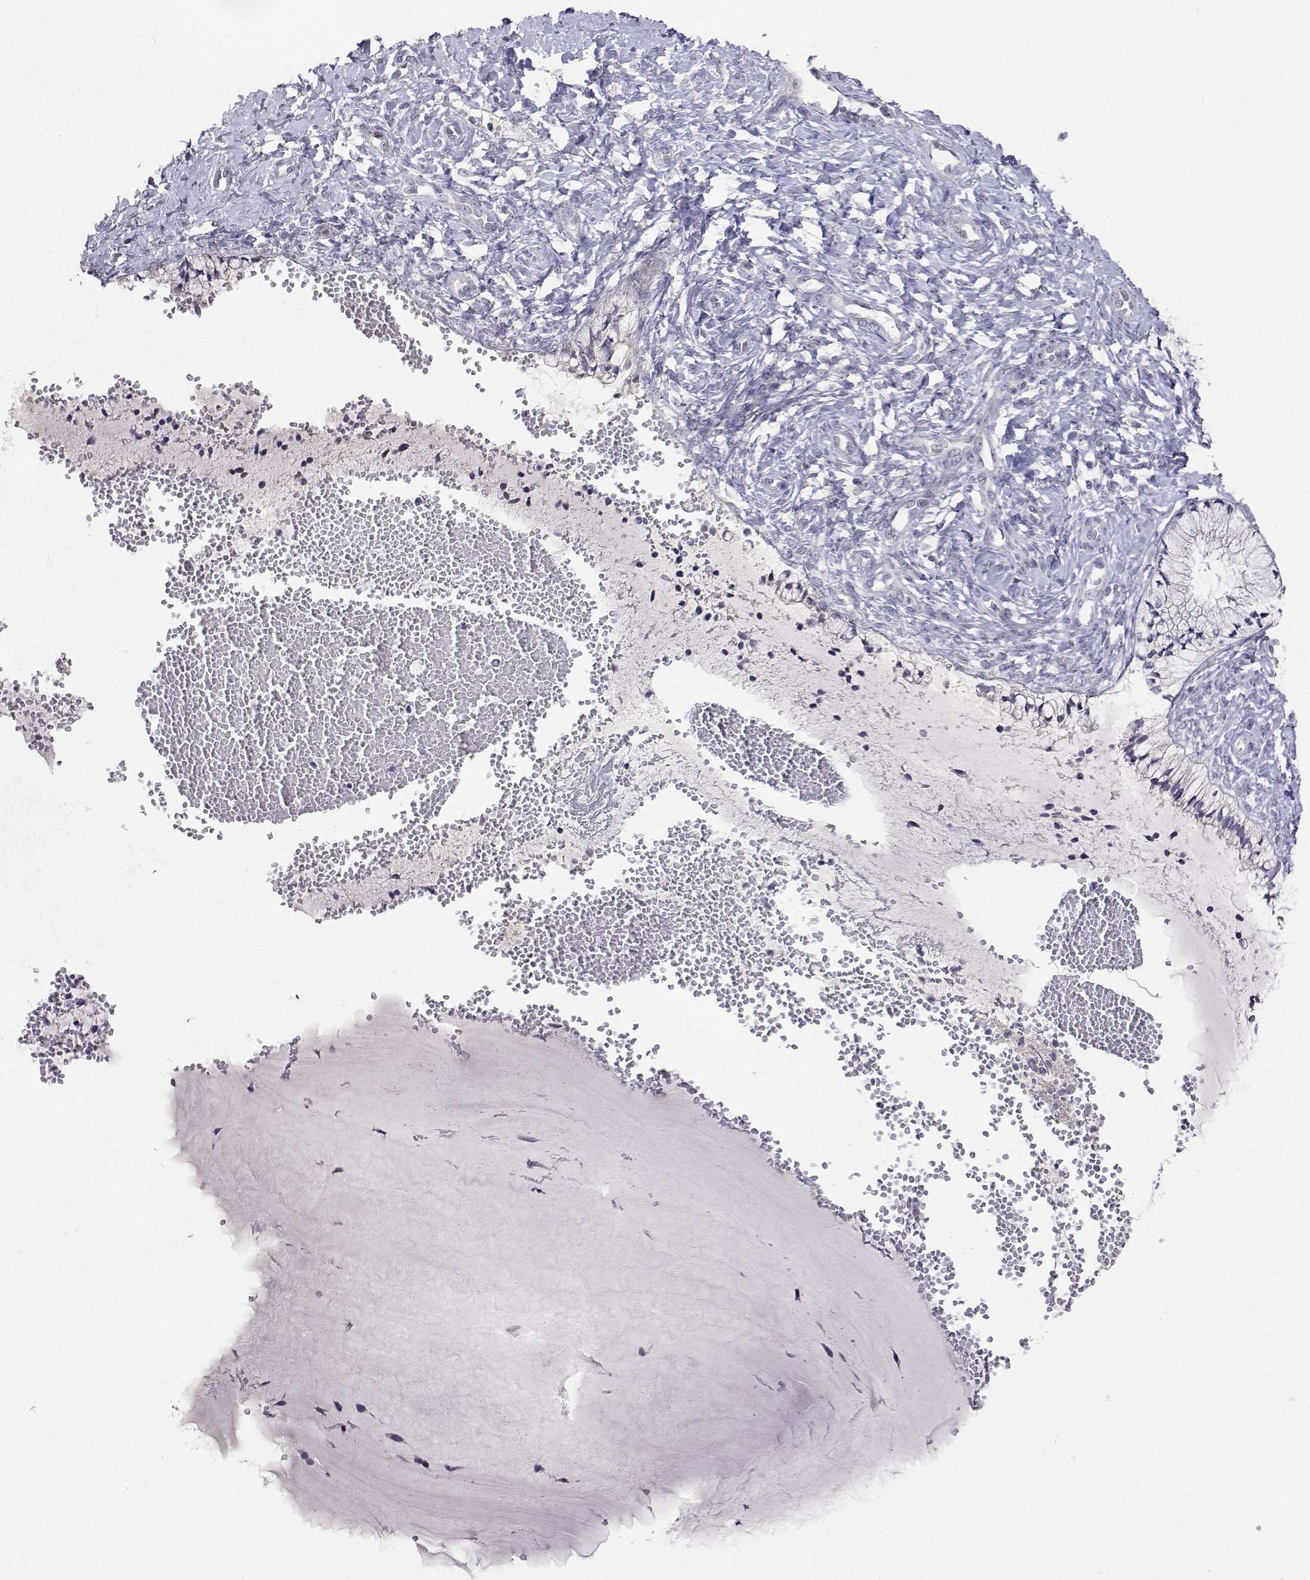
{"staining": {"intensity": "negative", "quantity": "none", "location": "none"}, "tissue": "cervix", "cell_type": "Glandular cells", "image_type": "normal", "snomed": [{"axis": "morphology", "description": "Normal tissue, NOS"}, {"axis": "topography", "description": "Cervix"}], "caption": "DAB immunohistochemical staining of benign human cervix shows no significant expression in glandular cells. (Brightfield microscopy of DAB (3,3'-diaminobenzidine) IHC at high magnification).", "gene": "MYPN", "patient": {"sex": "female", "age": 37}}